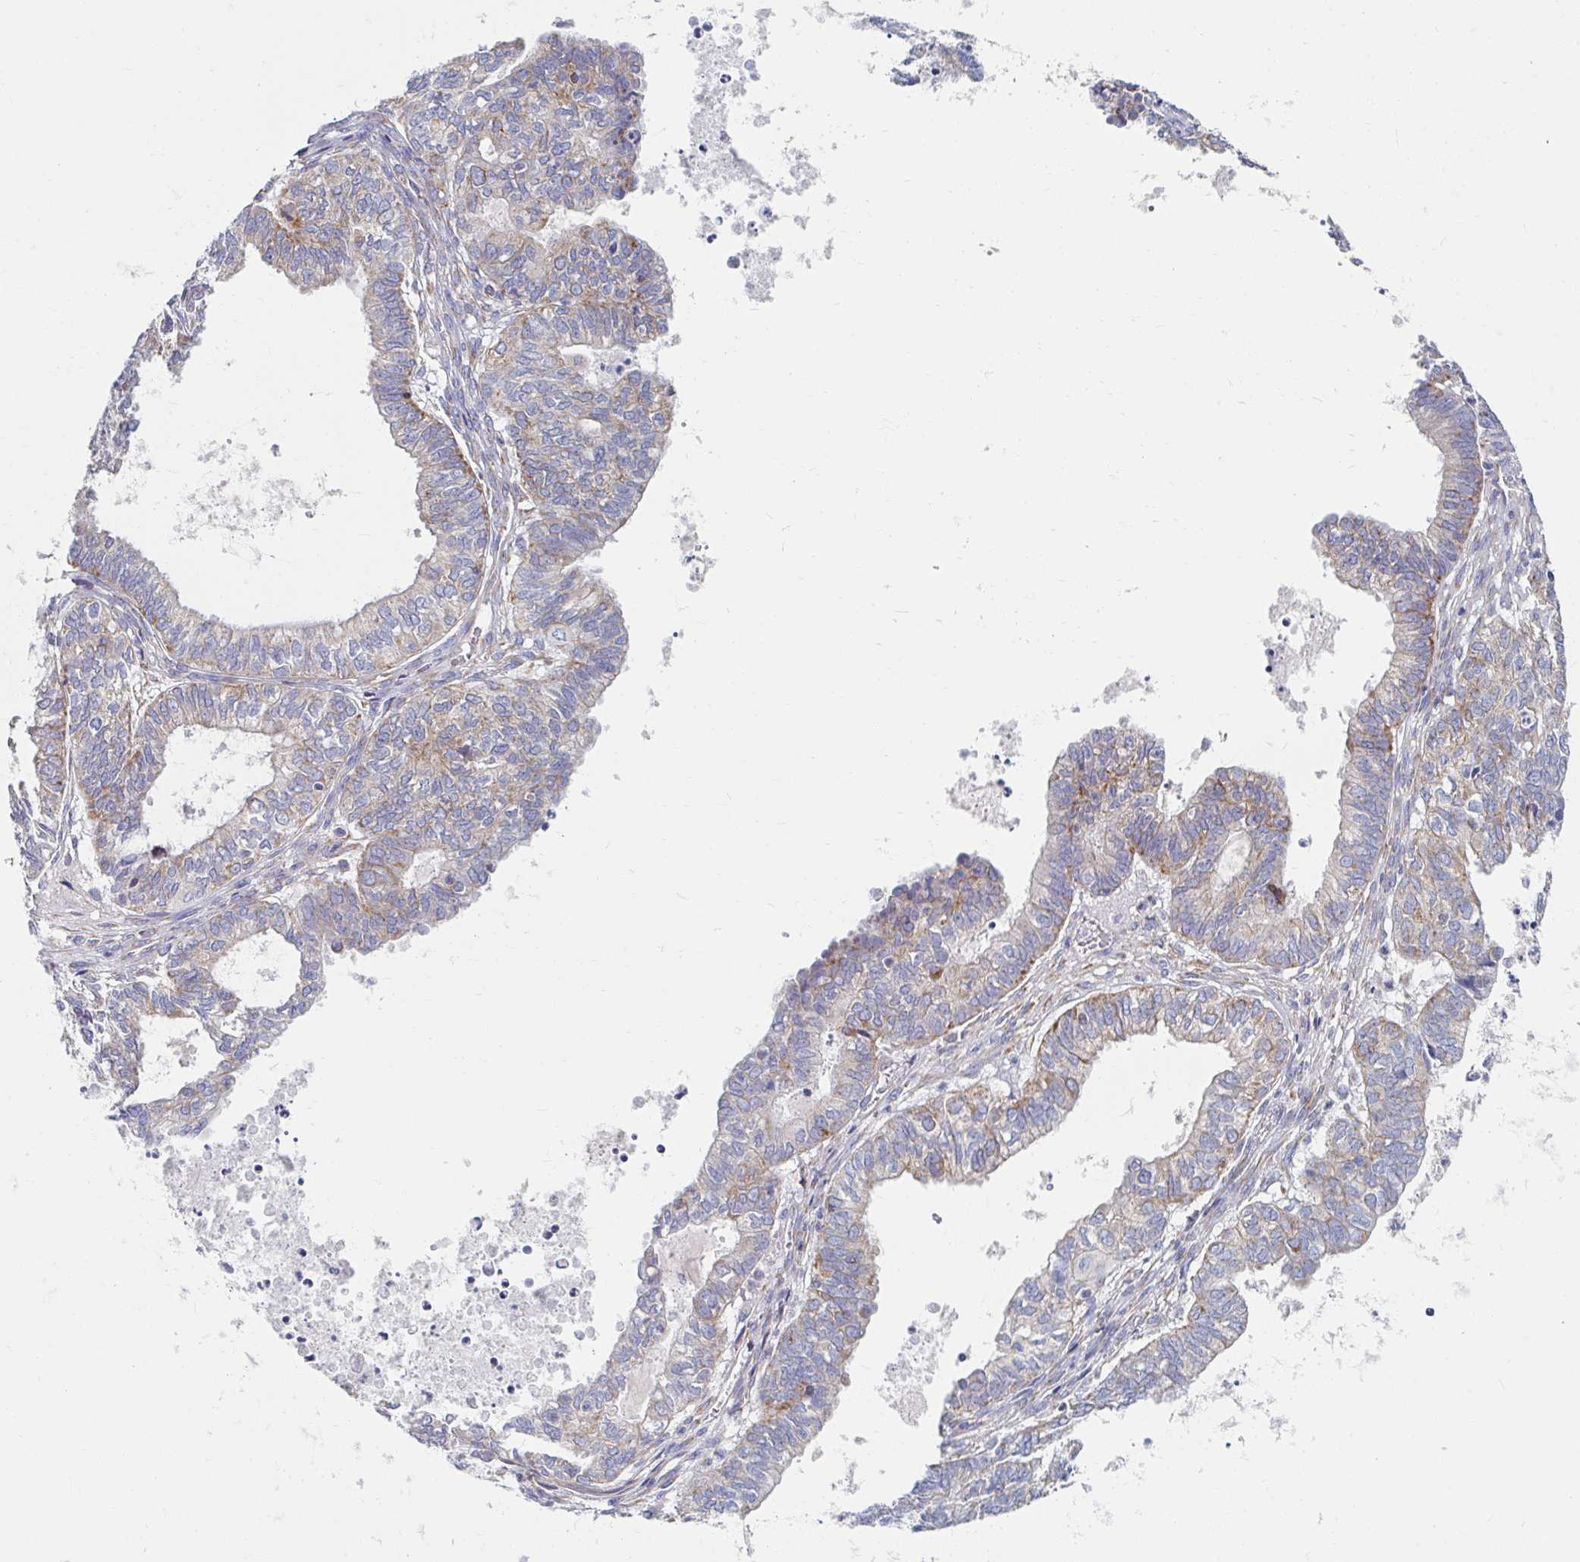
{"staining": {"intensity": "weak", "quantity": "<25%", "location": "cytoplasmic/membranous"}, "tissue": "ovarian cancer", "cell_type": "Tumor cells", "image_type": "cancer", "snomed": [{"axis": "morphology", "description": "Carcinoma, endometroid"}, {"axis": "topography", "description": "Ovary"}], "caption": "The immunohistochemistry image has no significant positivity in tumor cells of ovarian cancer (endometroid carcinoma) tissue. The staining was performed using DAB (3,3'-diaminobenzidine) to visualize the protein expression in brown, while the nuclei were stained in blue with hematoxylin (Magnification: 20x).", "gene": "MAVS", "patient": {"sex": "female", "age": 64}}